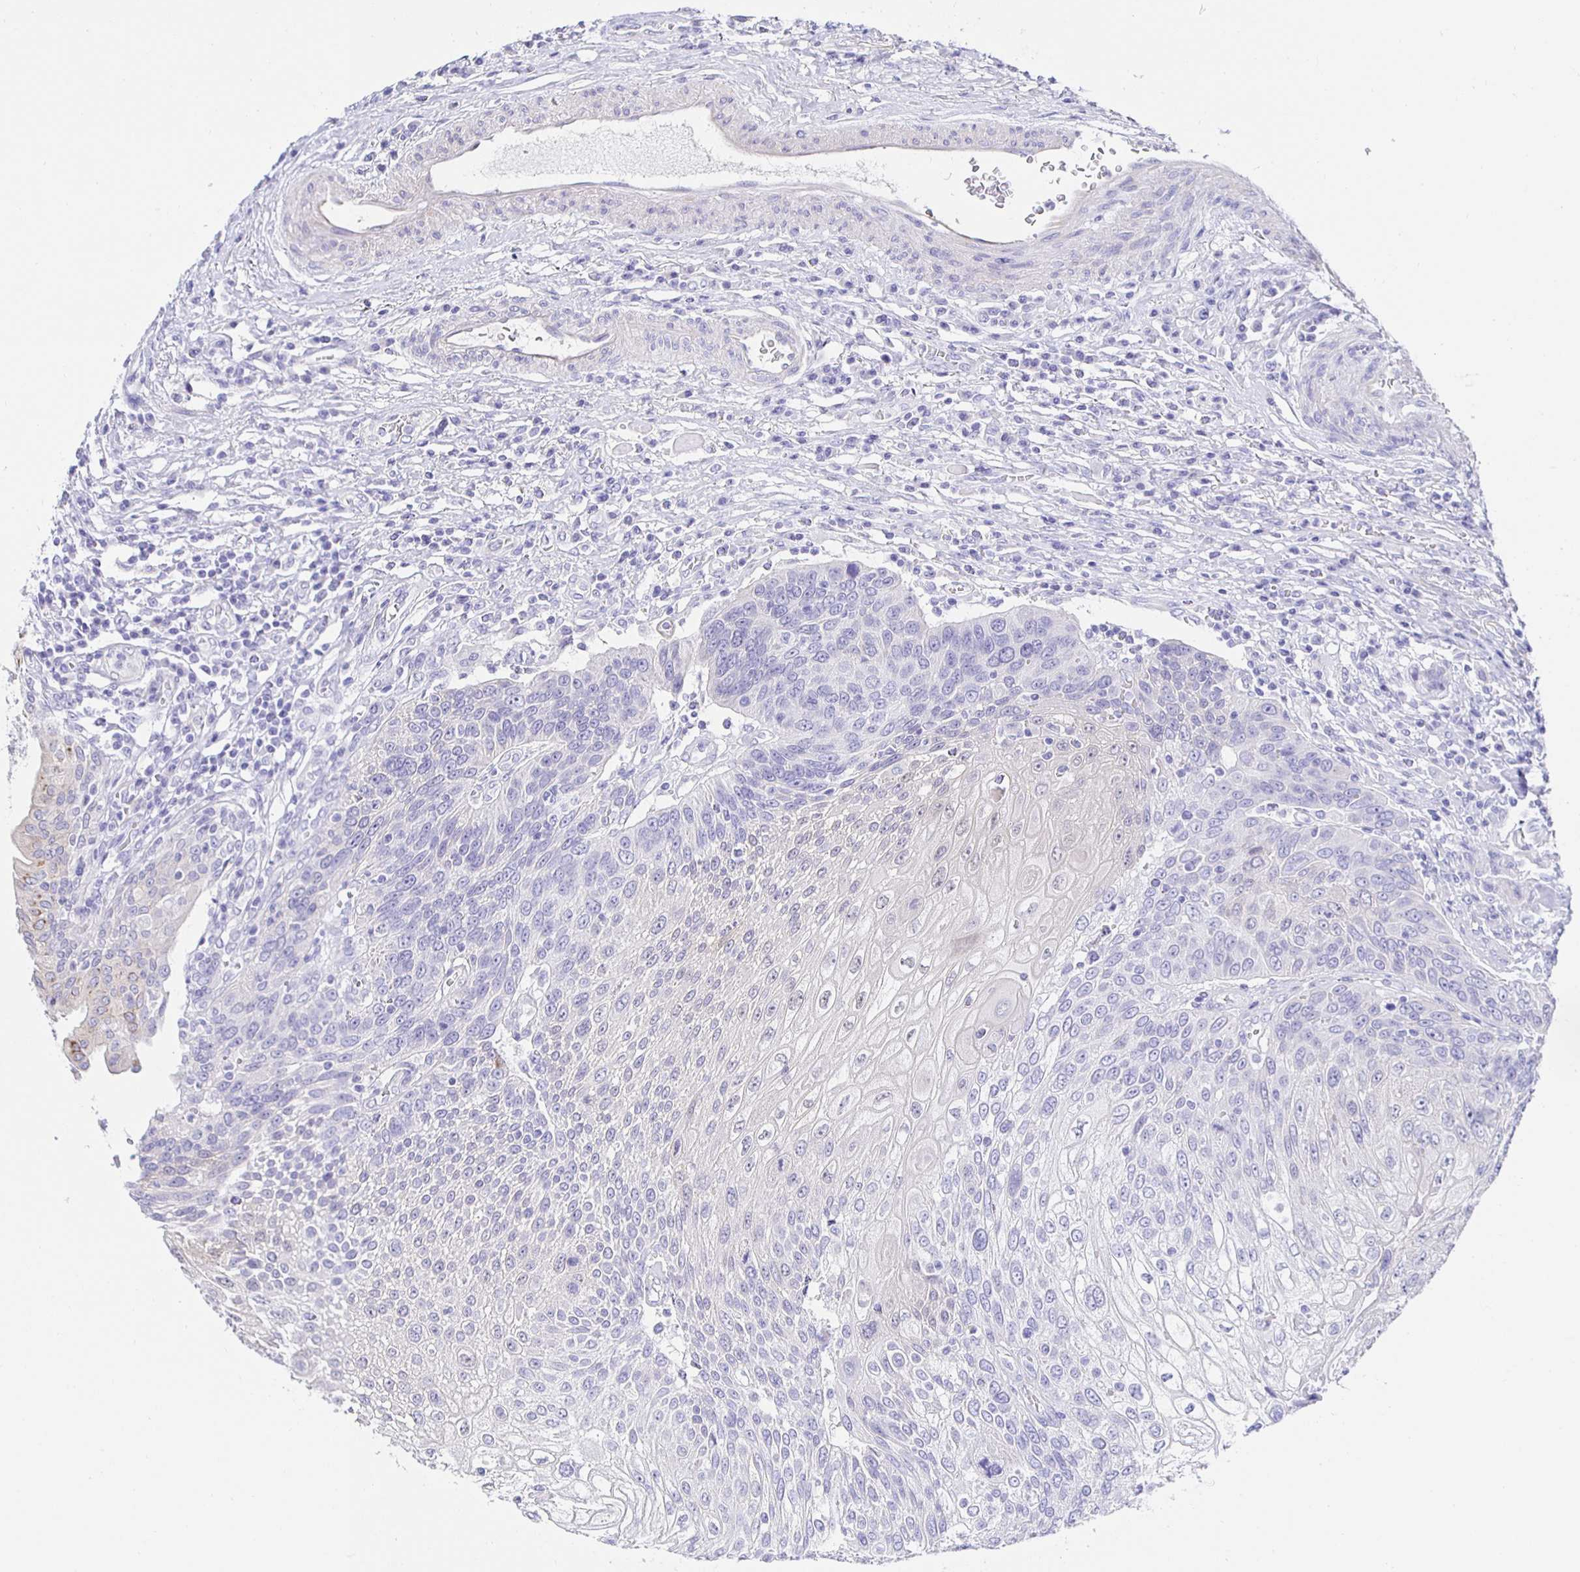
{"staining": {"intensity": "negative", "quantity": "none", "location": "none"}, "tissue": "urothelial cancer", "cell_type": "Tumor cells", "image_type": "cancer", "snomed": [{"axis": "morphology", "description": "Urothelial carcinoma, High grade"}, {"axis": "topography", "description": "Urinary bladder"}], "caption": "A high-resolution histopathology image shows immunohistochemistry staining of urothelial cancer, which displays no significant staining in tumor cells.", "gene": "HSPA4L", "patient": {"sex": "female", "age": 70}}